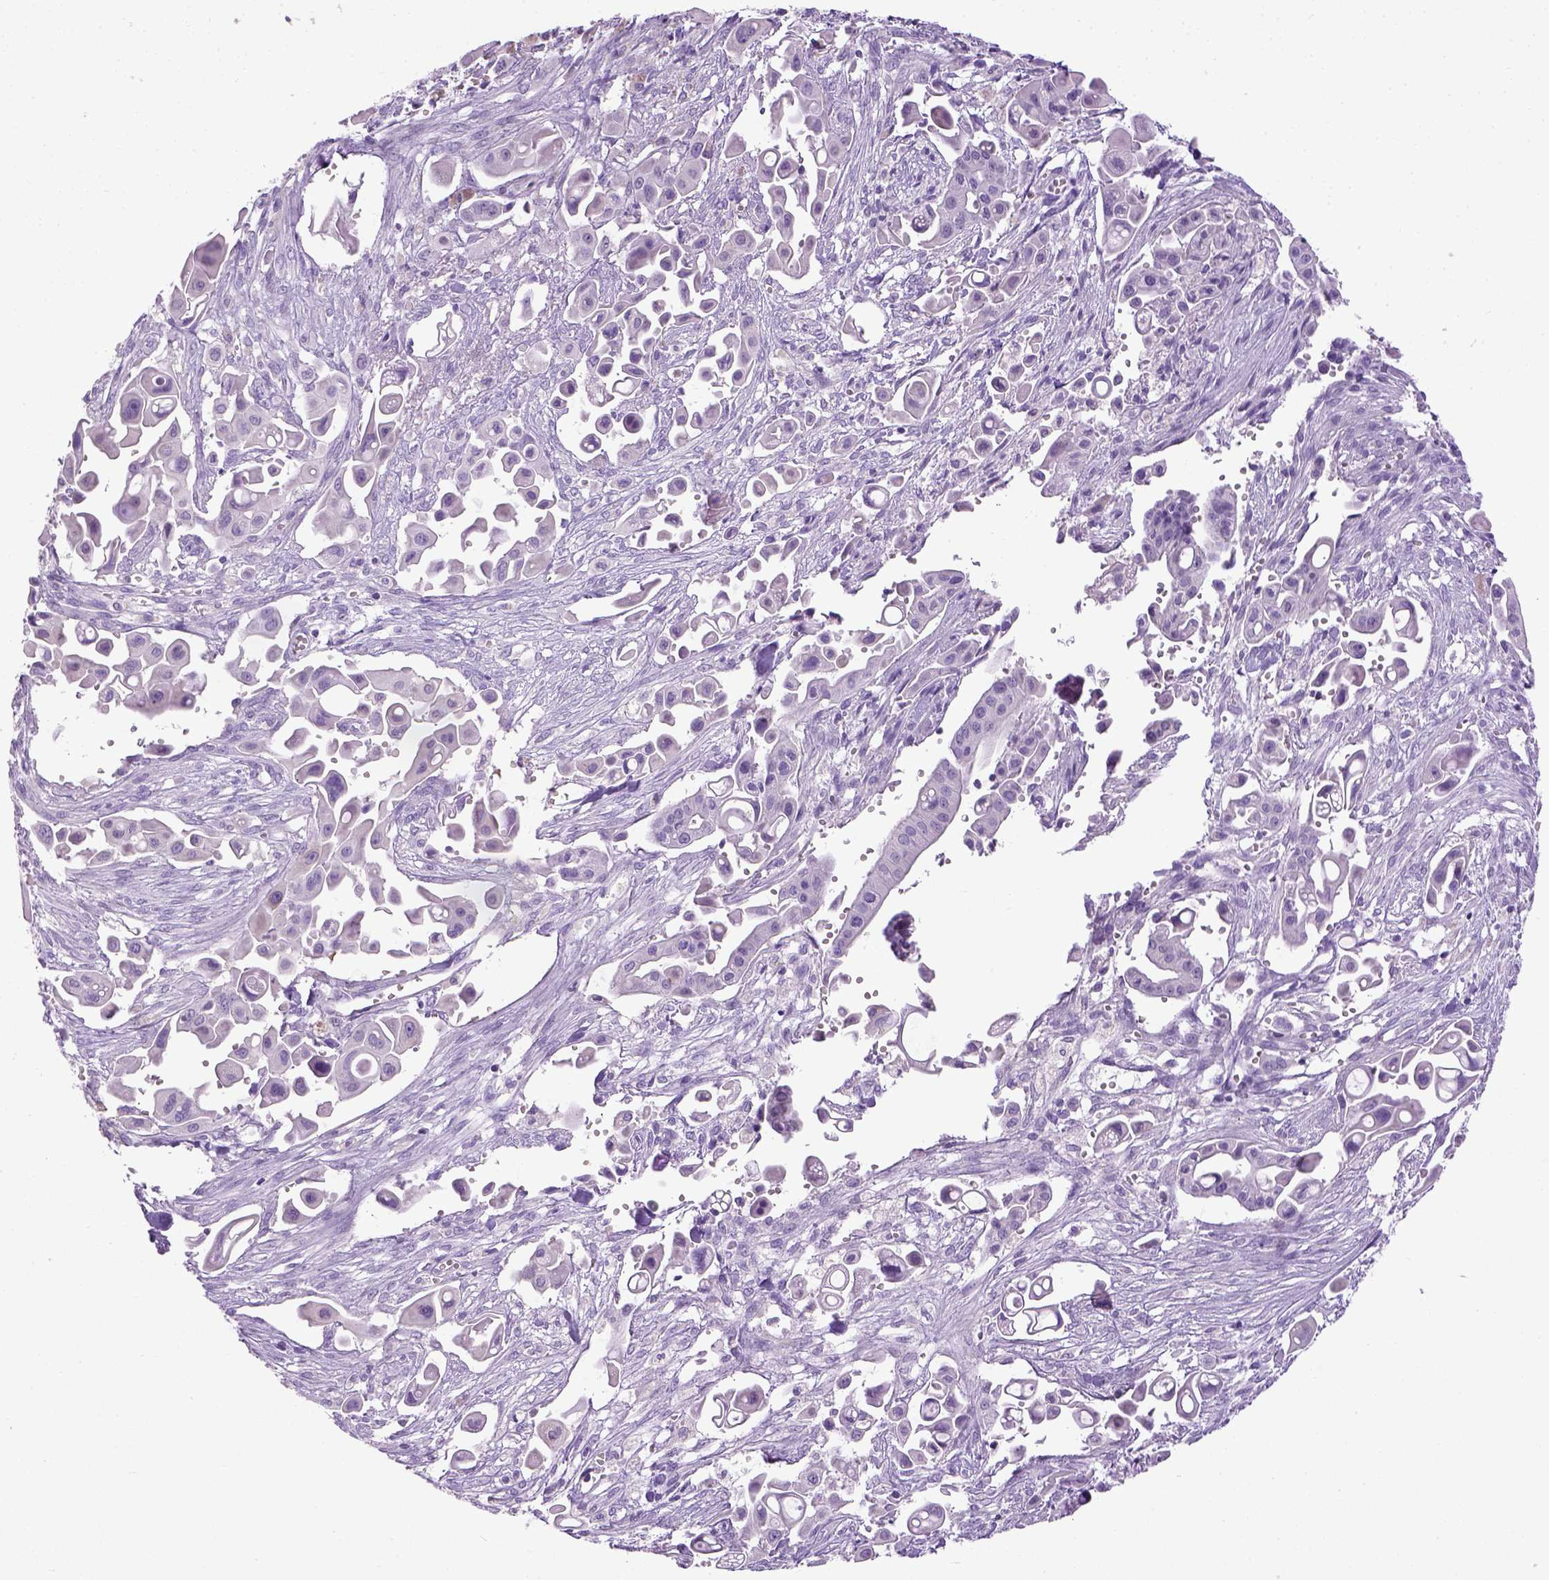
{"staining": {"intensity": "negative", "quantity": "none", "location": "none"}, "tissue": "pancreatic cancer", "cell_type": "Tumor cells", "image_type": "cancer", "snomed": [{"axis": "morphology", "description": "Adenocarcinoma, NOS"}, {"axis": "topography", "description": "Pancreas"}], "caption": "Image shows no protein positivity in tumor cells of pancreatic cancer (adenocarcinoma) tissue.", "gene": "CYP24A1", "patient": {"sex": "male", "age": 50}}